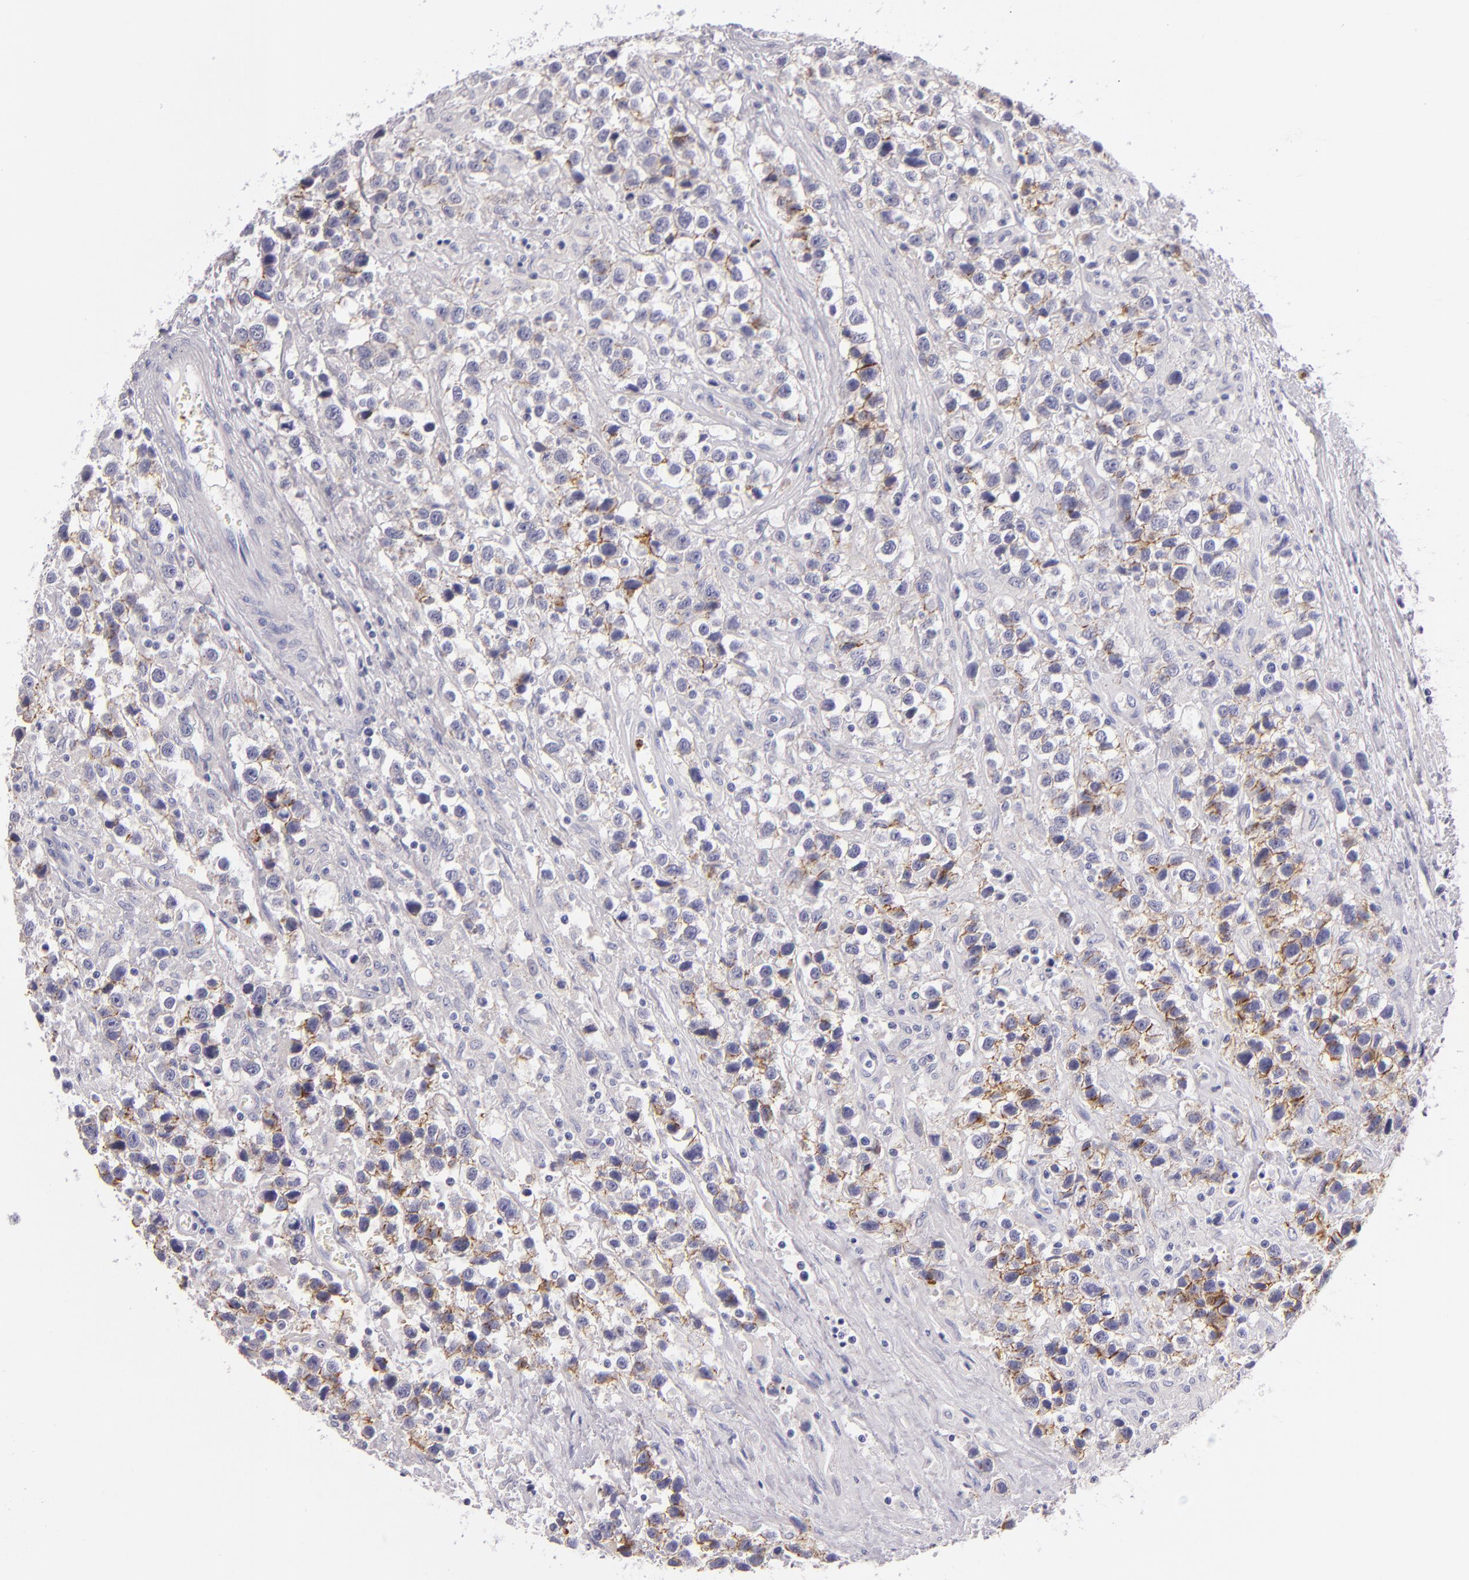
{"staining": {"intensity": "moderate", "quantity": "<25%", "location": "cytoplasmic/membranous"}, "tissue": "testis cancer", "cell_type": "Tumor cells", "image_type": "cancer", "snomed": [{"axis": "morphology", "description": "Seminoma, NOS"}, {"axis": "topography", "description": "Testis"}], "caption": "IHC photomicrograph of neoplastic tissue: testis cancer (seminoma) stained using IHC exhibits low levels of moderate protein expression localized specifically in the cytoplasmic/membranous of tumor cells, appearing as a cytoplasmic/membranous brown color.", "gene": "CDH3", "patient": {"sex": "male", "age": 43}}